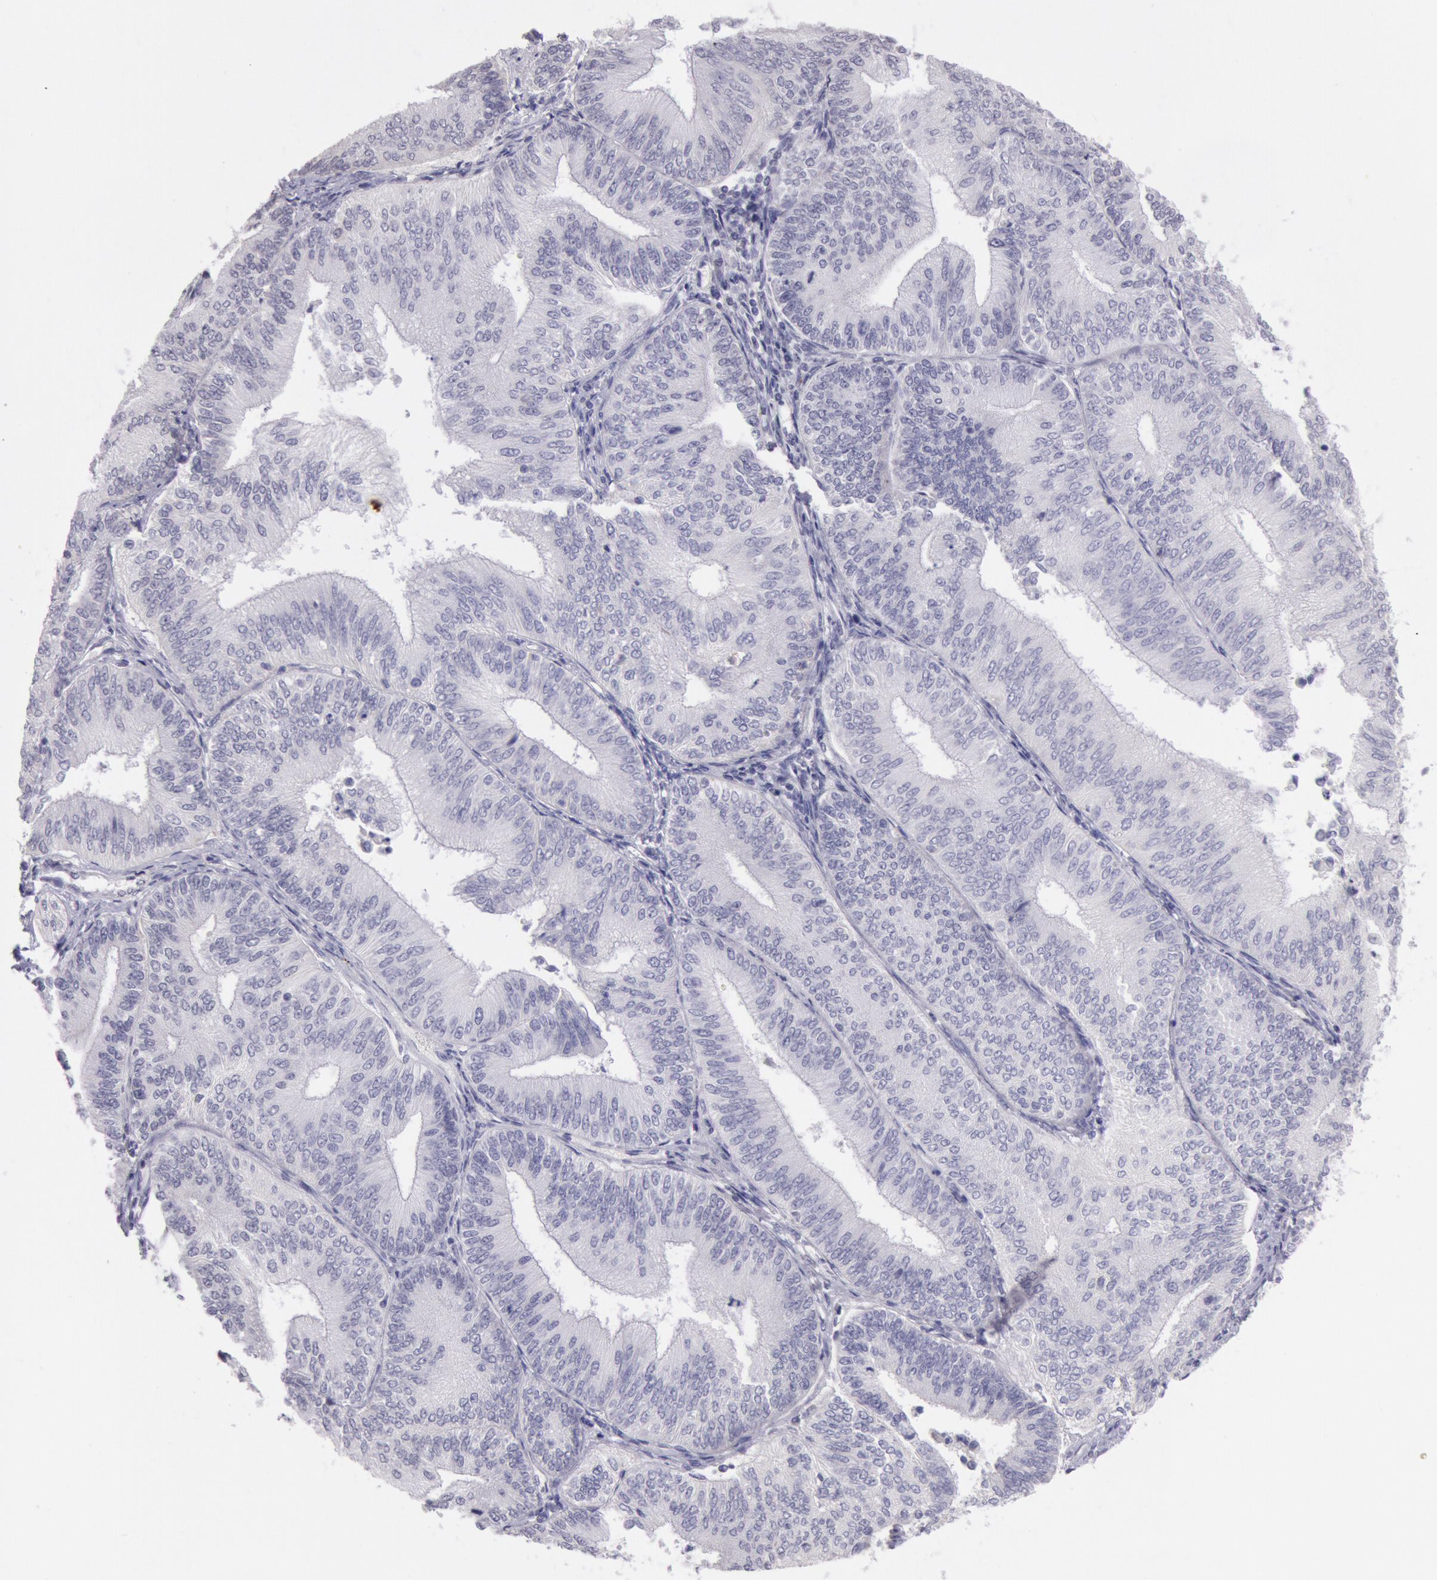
{"staining": {"intensity": "weak", "quantity": "25%-75%", "location": "cytoplasmic/membranous"}, "tissue": "endometrial cancer", "cell_type": "Tumor cells", "image_type": "cancer", "snomed": [{"axis": "morphology", "description": "Adenocarcinoma, NOS"}, {"axis": "topography", "description": "Endometrium"}], "caption": "This micrograph displays endometrial adenocarcinoma stained with immunohistochemistry (IHC) to label a protein in brown. The cytoplasmic/membranous of tumor cells show weak positivity for the protein. Nuclei are counter-stained blue.", "gene": "FRMD6", "patient": {"sex": "female", "age": 55}}